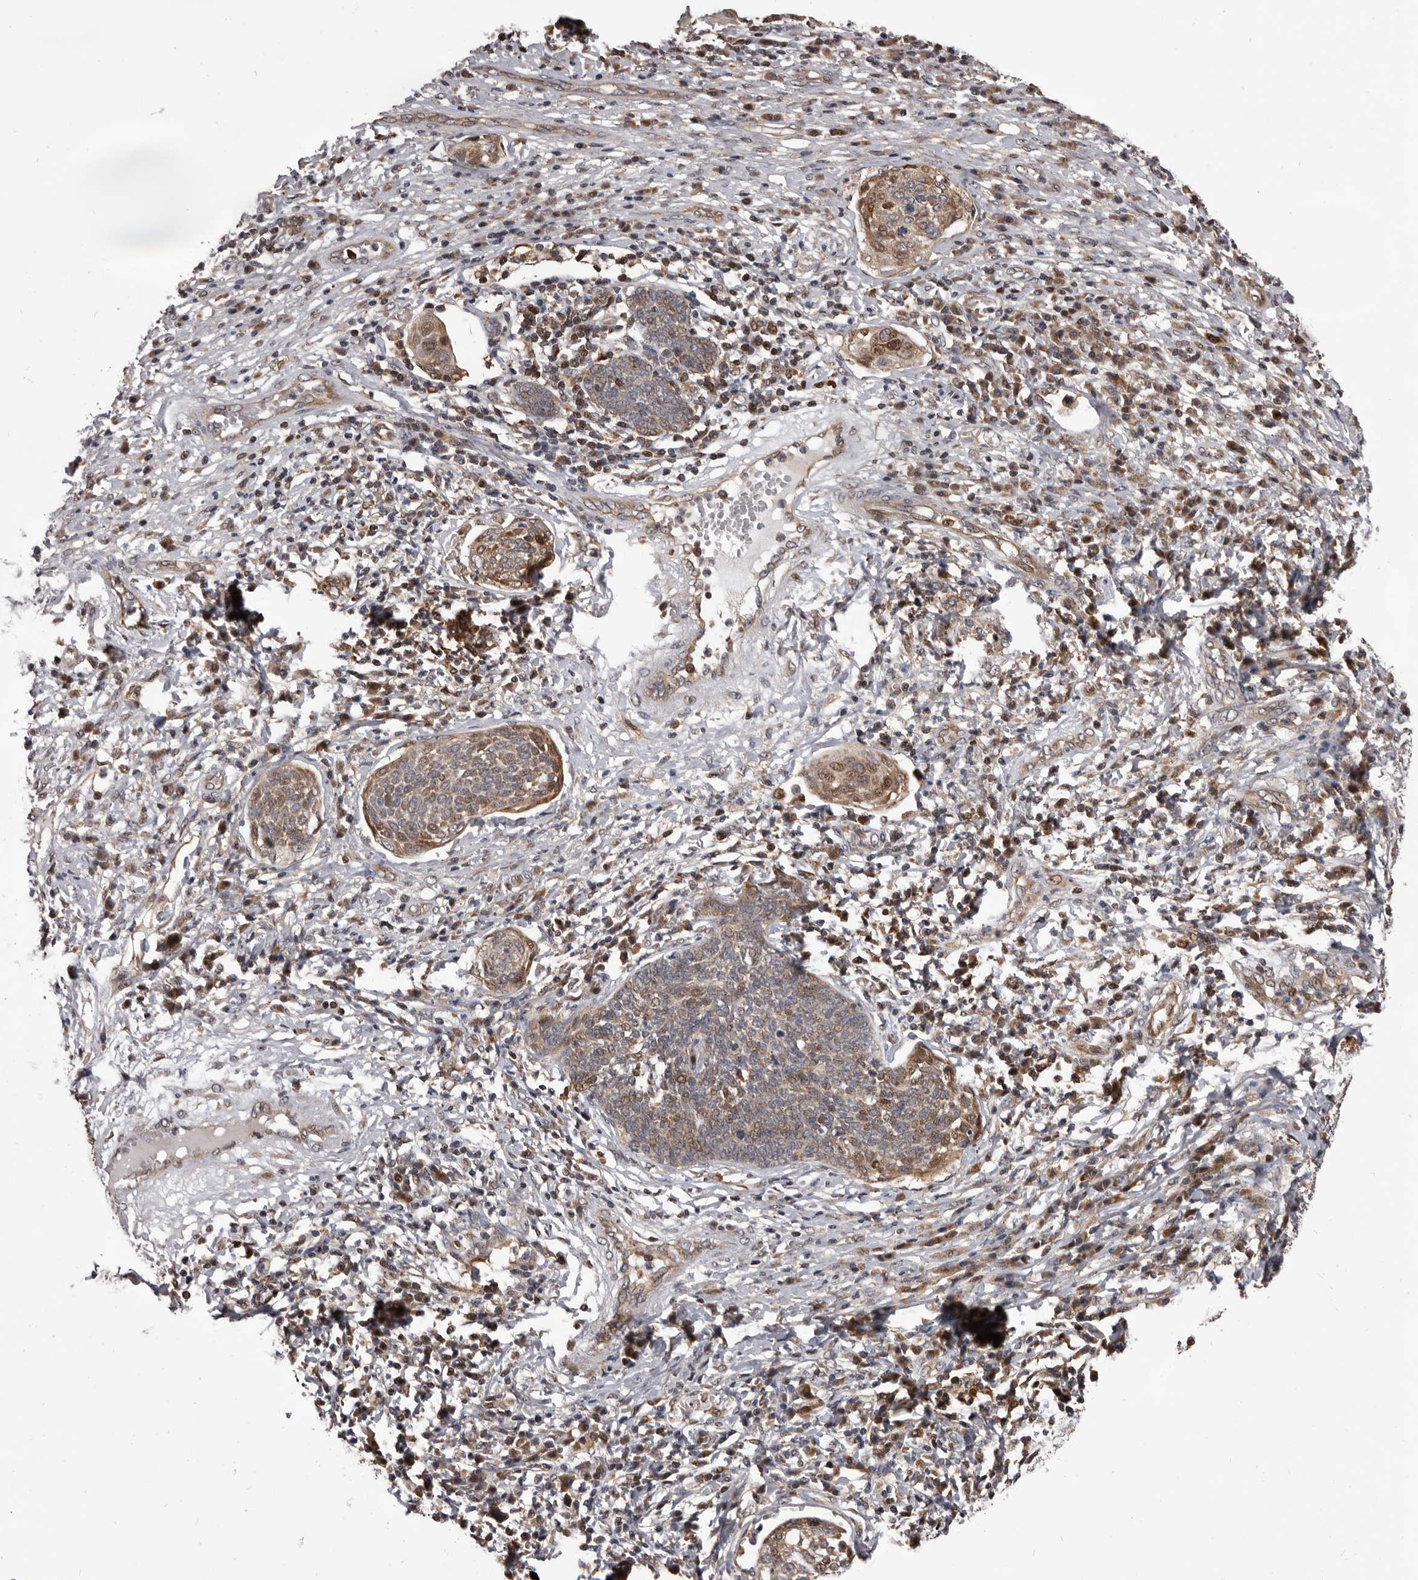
{"staining": {"intensity": "weak", "quantity": "25%-75%", "location": "cytoplasmic/membranous,nuclear"}, "tissue": "cervical cancer", "cell_type": "Tumor cells", "image_type": "cancer", "snomed": [{"axis": "morphology", "description": "Squamous cell carcinoma, NOS"}, {"axis": "topography", "description": "Cervix"}], "caption": "Immunohistochemistry image of neoplastic tissue: human squamous cell carcinoma (cervical) stained using IHC shows low levels of weak protein expression localized specifically in the cytoplasmic/membranous and nuclear of tumor cells, appearing as a cytoplasmic/membranous and nuclear brown color.", "gene": "MAP3K14", "patient": {"sex": "female", "age": 34}}